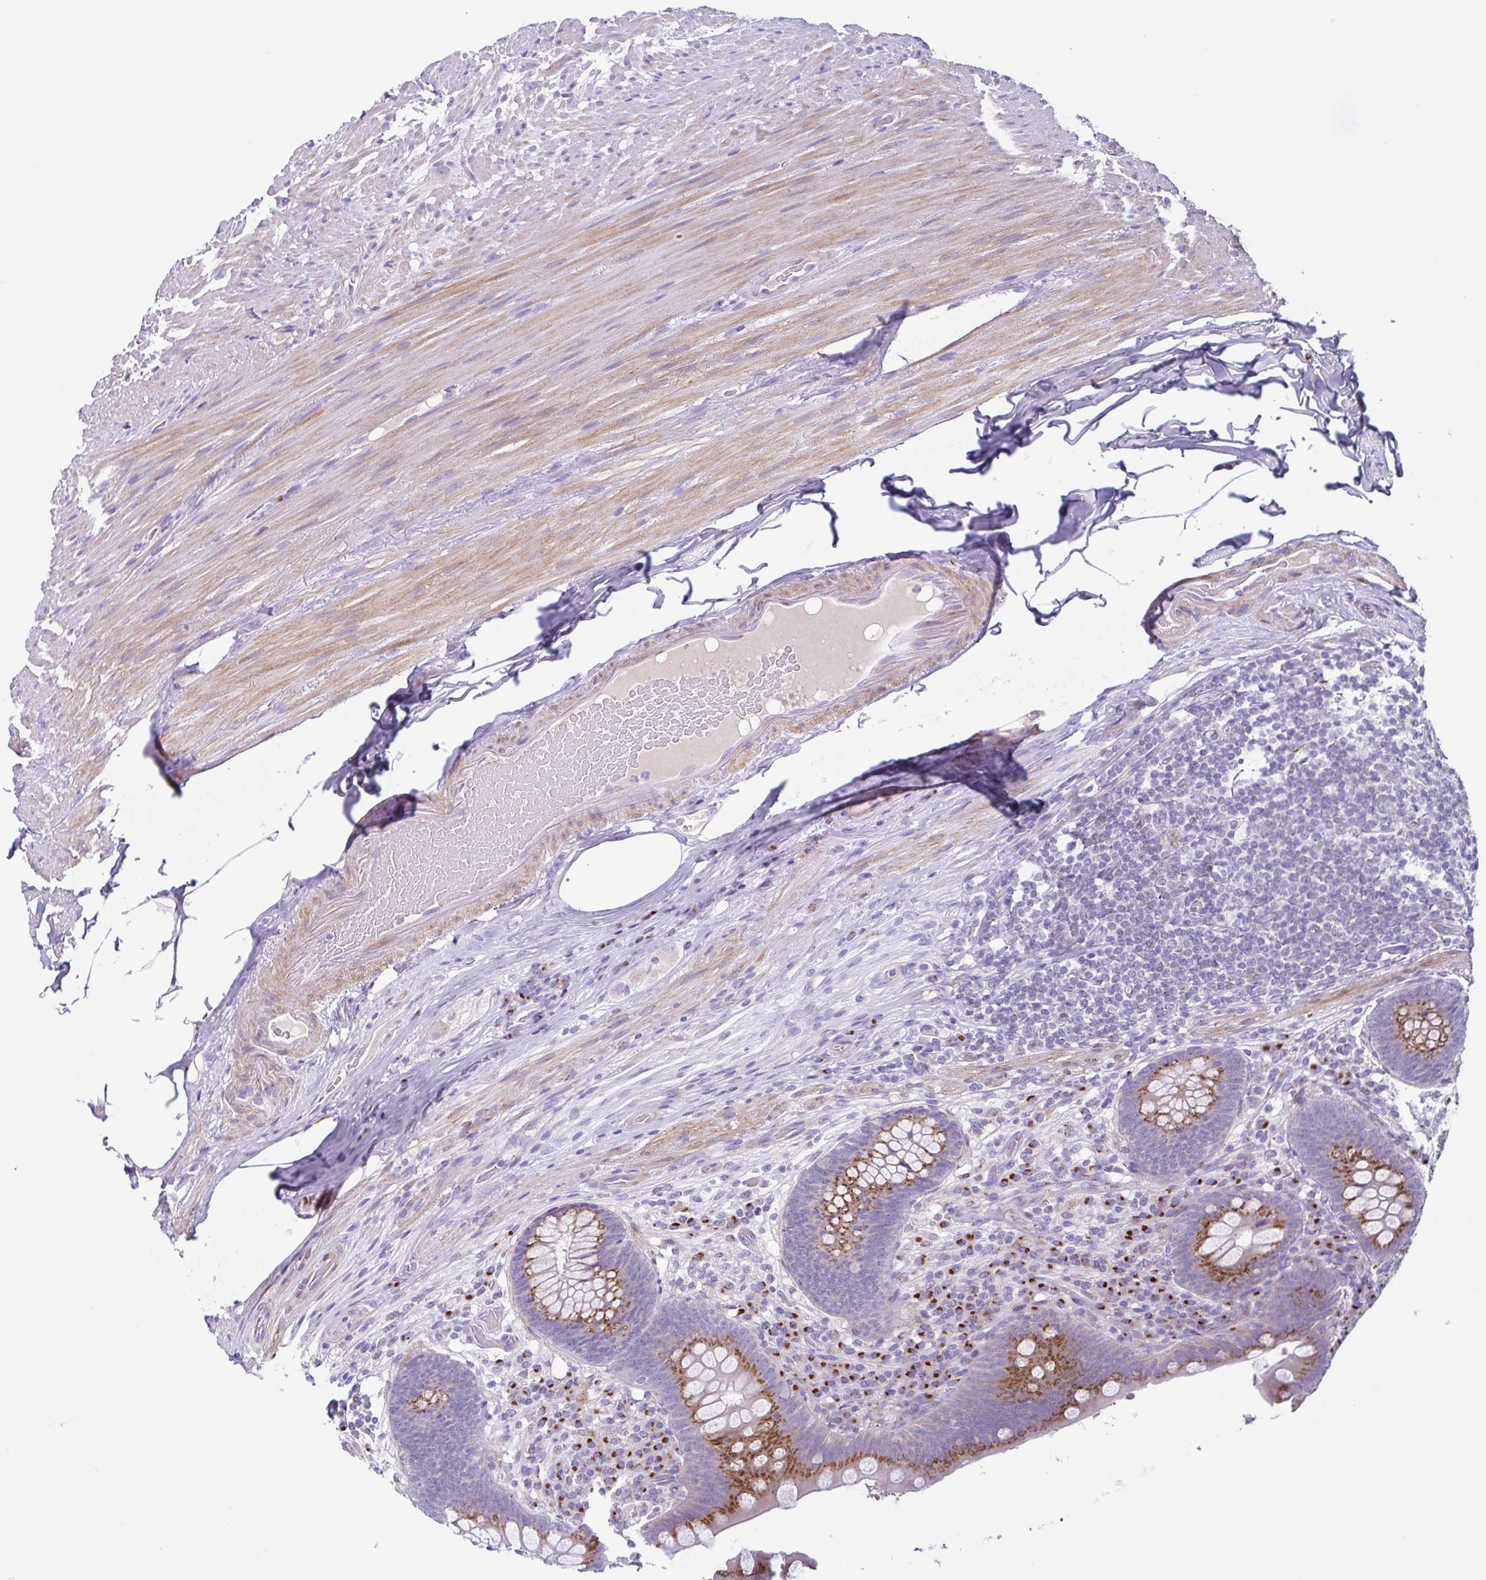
{"staining": {"intensity": "moderate", "quantity": ">75%", "location": "cytoplasmic/membranous"}, "tissue": "appendix", "cell_type": "Glandular cells", "image_type": "normal", "snomed": [{"axis": "morphology", "description": "Normal tissue, NOS"}, {"axis": "topography", "description": "Appendix"}], "caption": "DAB (3,3'-diaminobenzidine) immunohistochemical staining of normal appendix demonstrates moderate cytoplasmic/membranous protein positivity in approximately >75% of glandular cells. The protein of interest is stained brown, and the nuclei are stained in blue (DAB (3,3'-diaminobenzidine) IHC with brightfield microscopy, high magnification).", "gene": "COL17A1", "patient": {"sex": "male", "age": 71}}